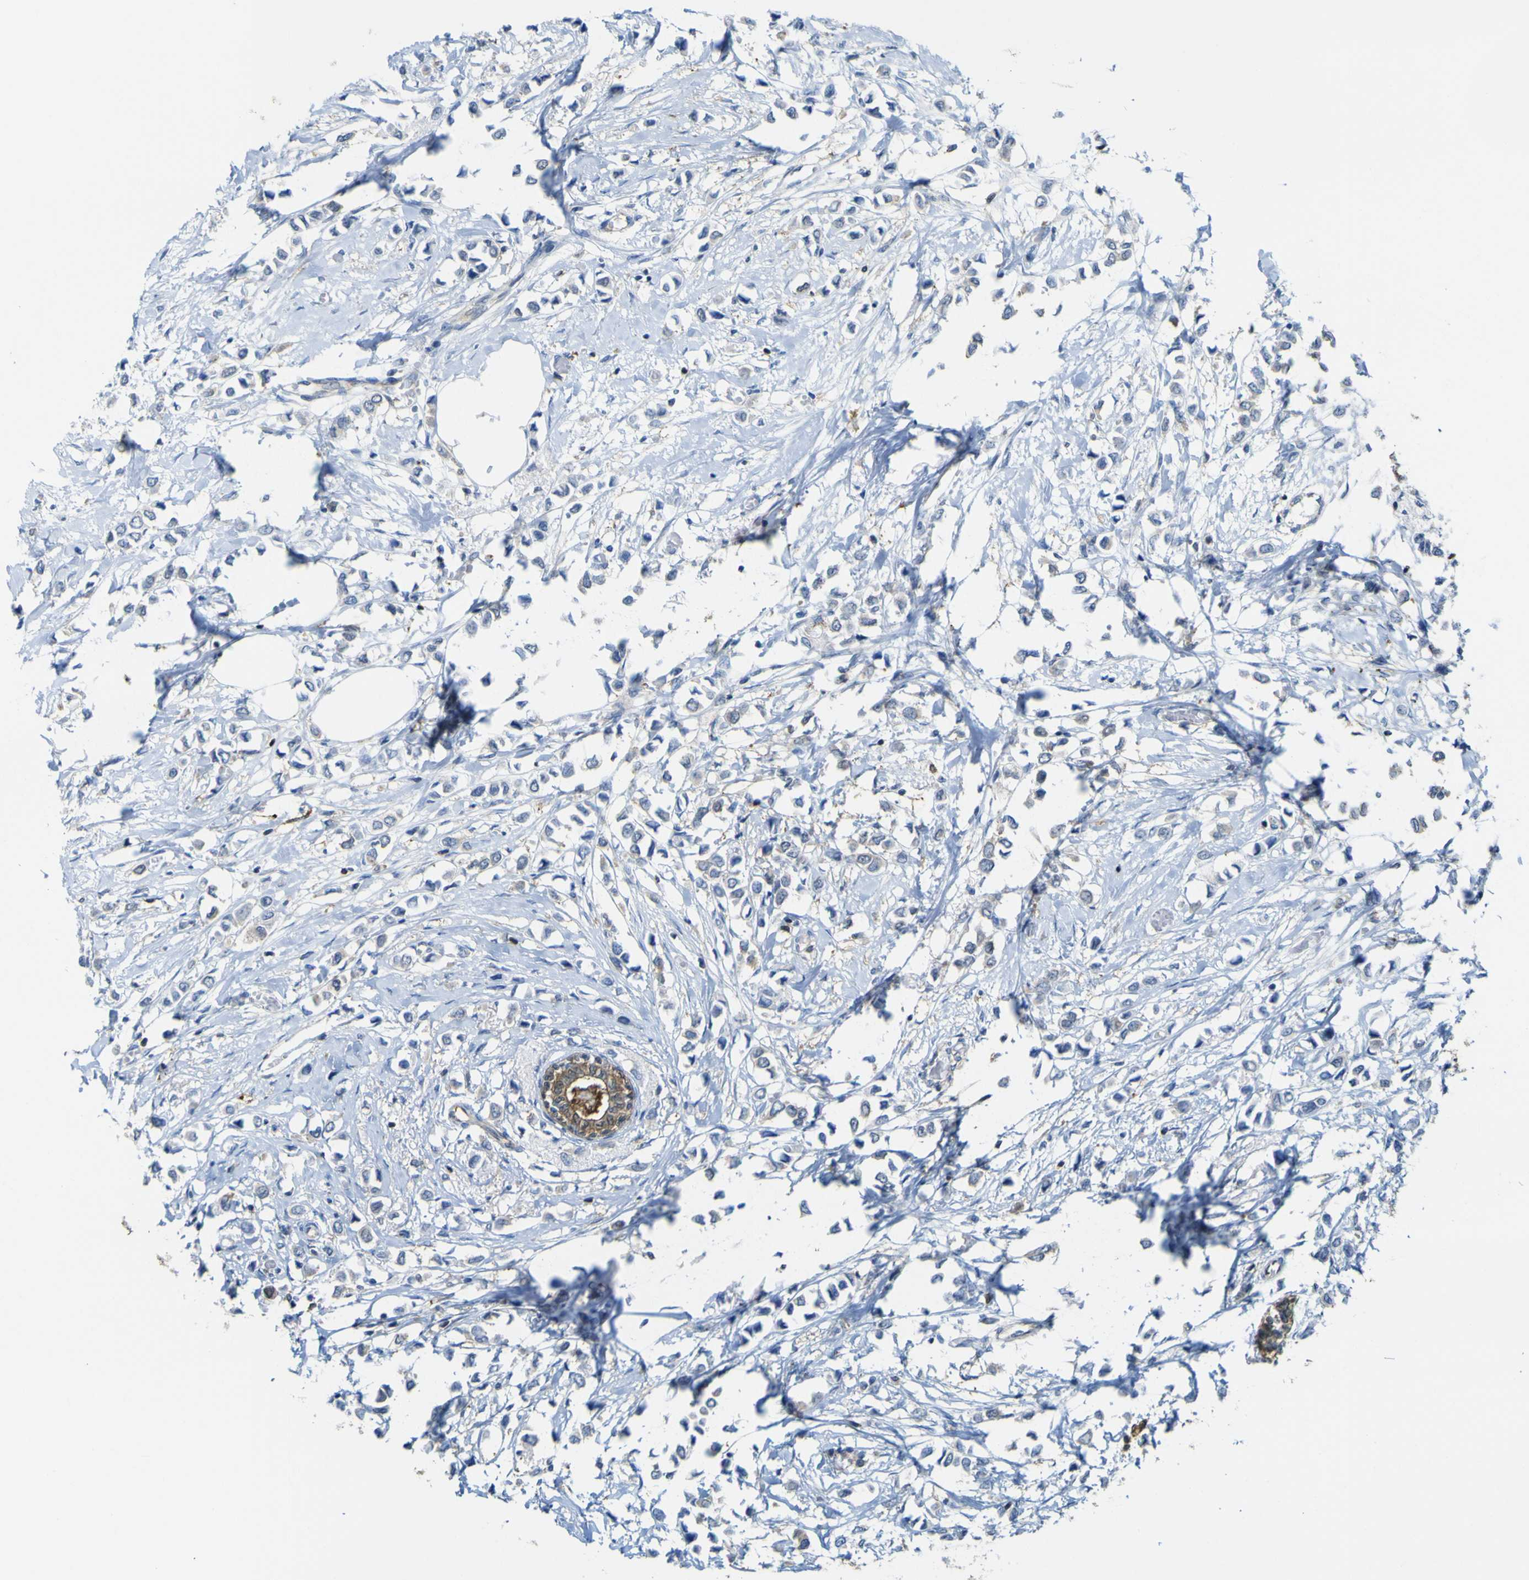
{"staining": {"intensity": "negative", "quantity": "none", "location": "none"}, "tissue": "breast cancer", "cell_type": "Tumor cells", "image_type": "cancer", "snomed": [{"axis": "morphology", "description": "Lobular carcinoma"}, {"axis": "topography", "description": "Breast"}], "caption": "A high-resolution micrograph shows immunohistochemistry (IHC) staining of breast lobular carcinoma, which shows no significant staining in tumor cells. (Immunohistochemistry (ihc), brightfield microscopy, high magnification).", "gene": "ABHD3", "patient": {"sex": "female", "age": 51}}